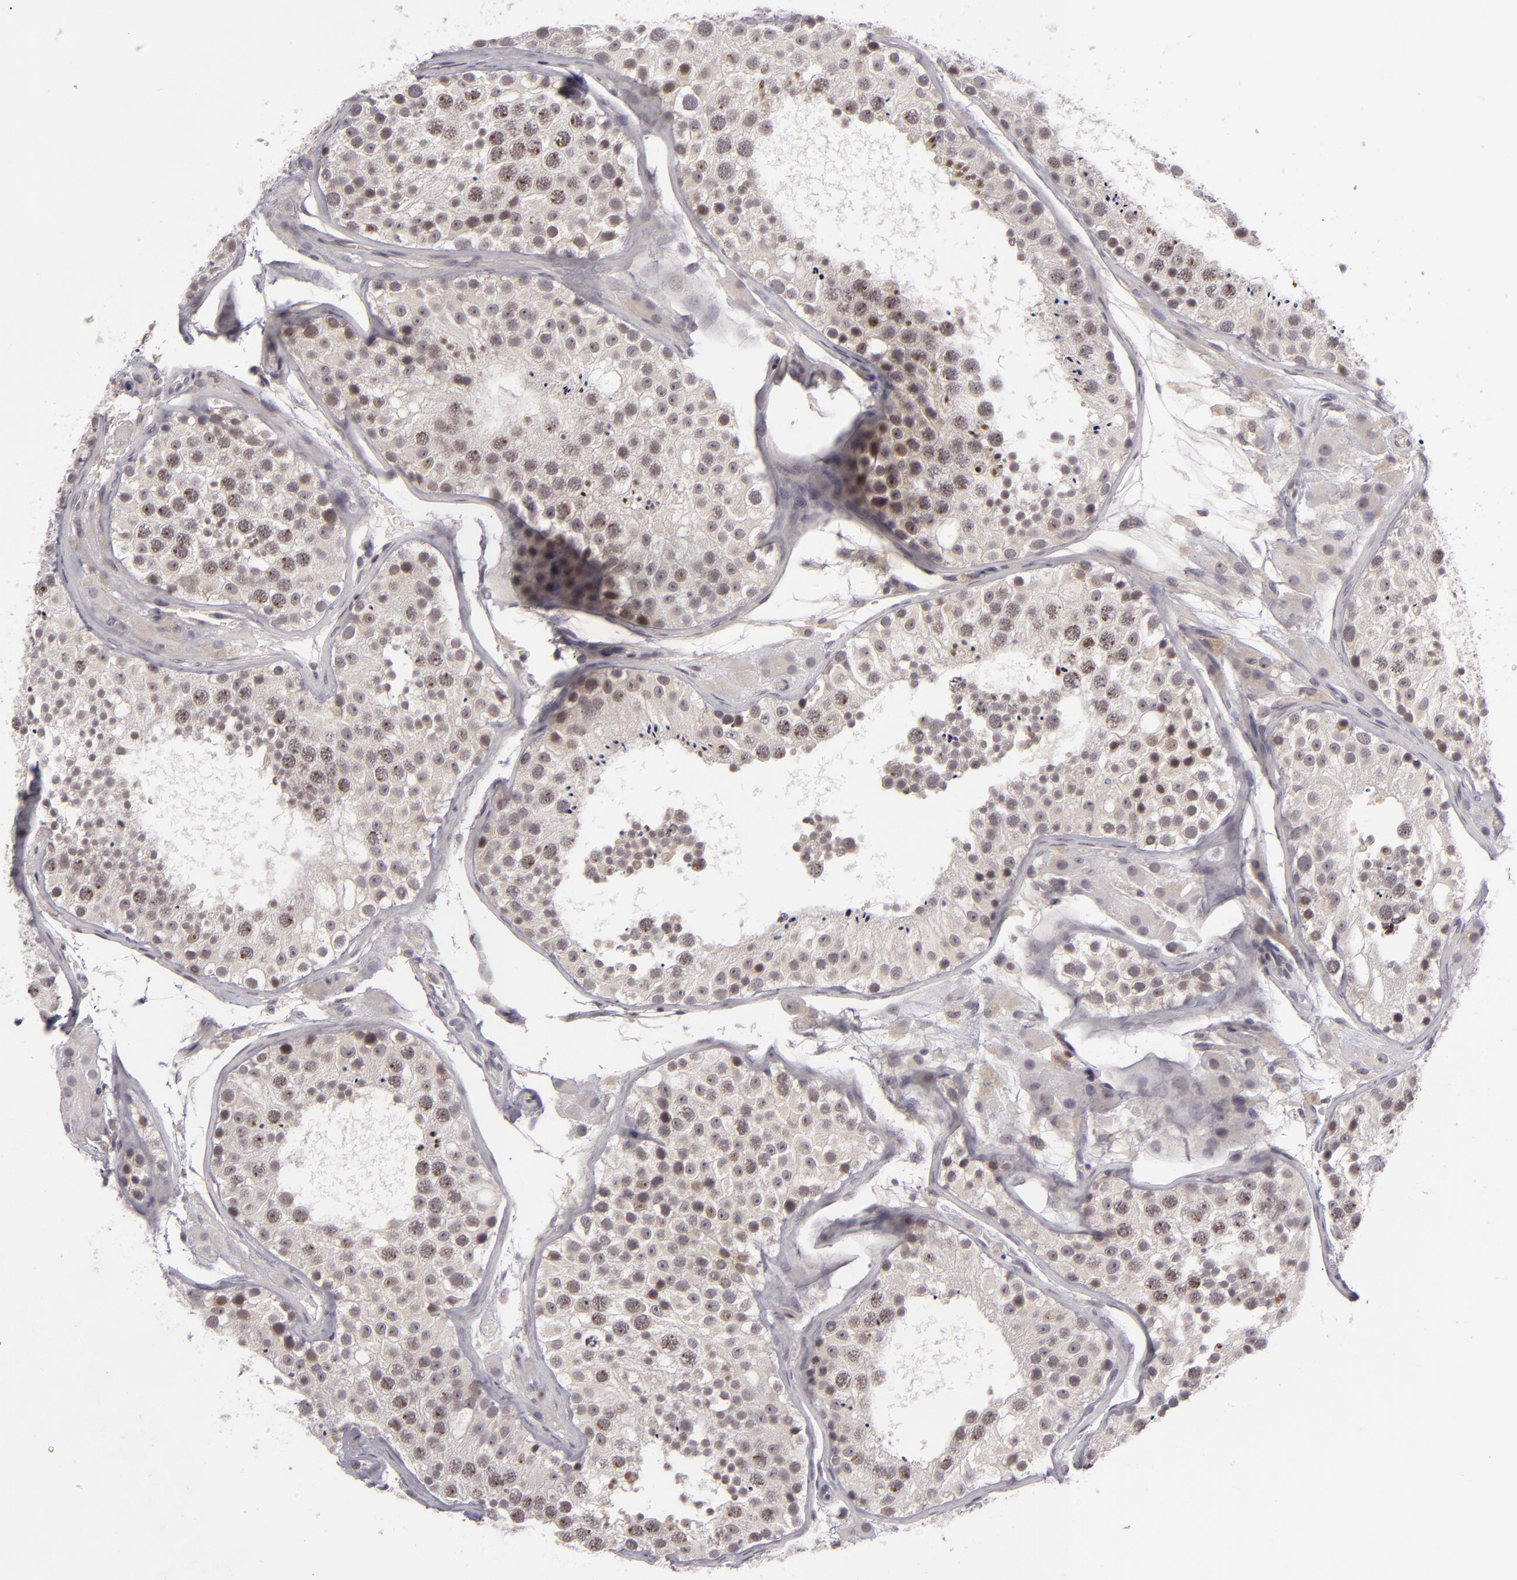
{"staining": {"intensity": "weak", "quantity": "25%-75%", "location": "cytoplasmic/membranous,nuclear"}, "tissue": "testis", "cell_type": "Cells in seminiferous ducts", "image_type": "normal", "snomed": [{"axis": "morphology", "description": "Normal tissue, NOS"}, {"axis": "topography", "description": "Testis"}], "caption": "A brown stain highlights weak cytoplasmic/membranous,nuclear expression of a protein in cells in seminiferous ducts of benign human testis. Nuclei are stained in blue.", "gene": "DLG3", "patient": {"sex": "male", "age": 26}}